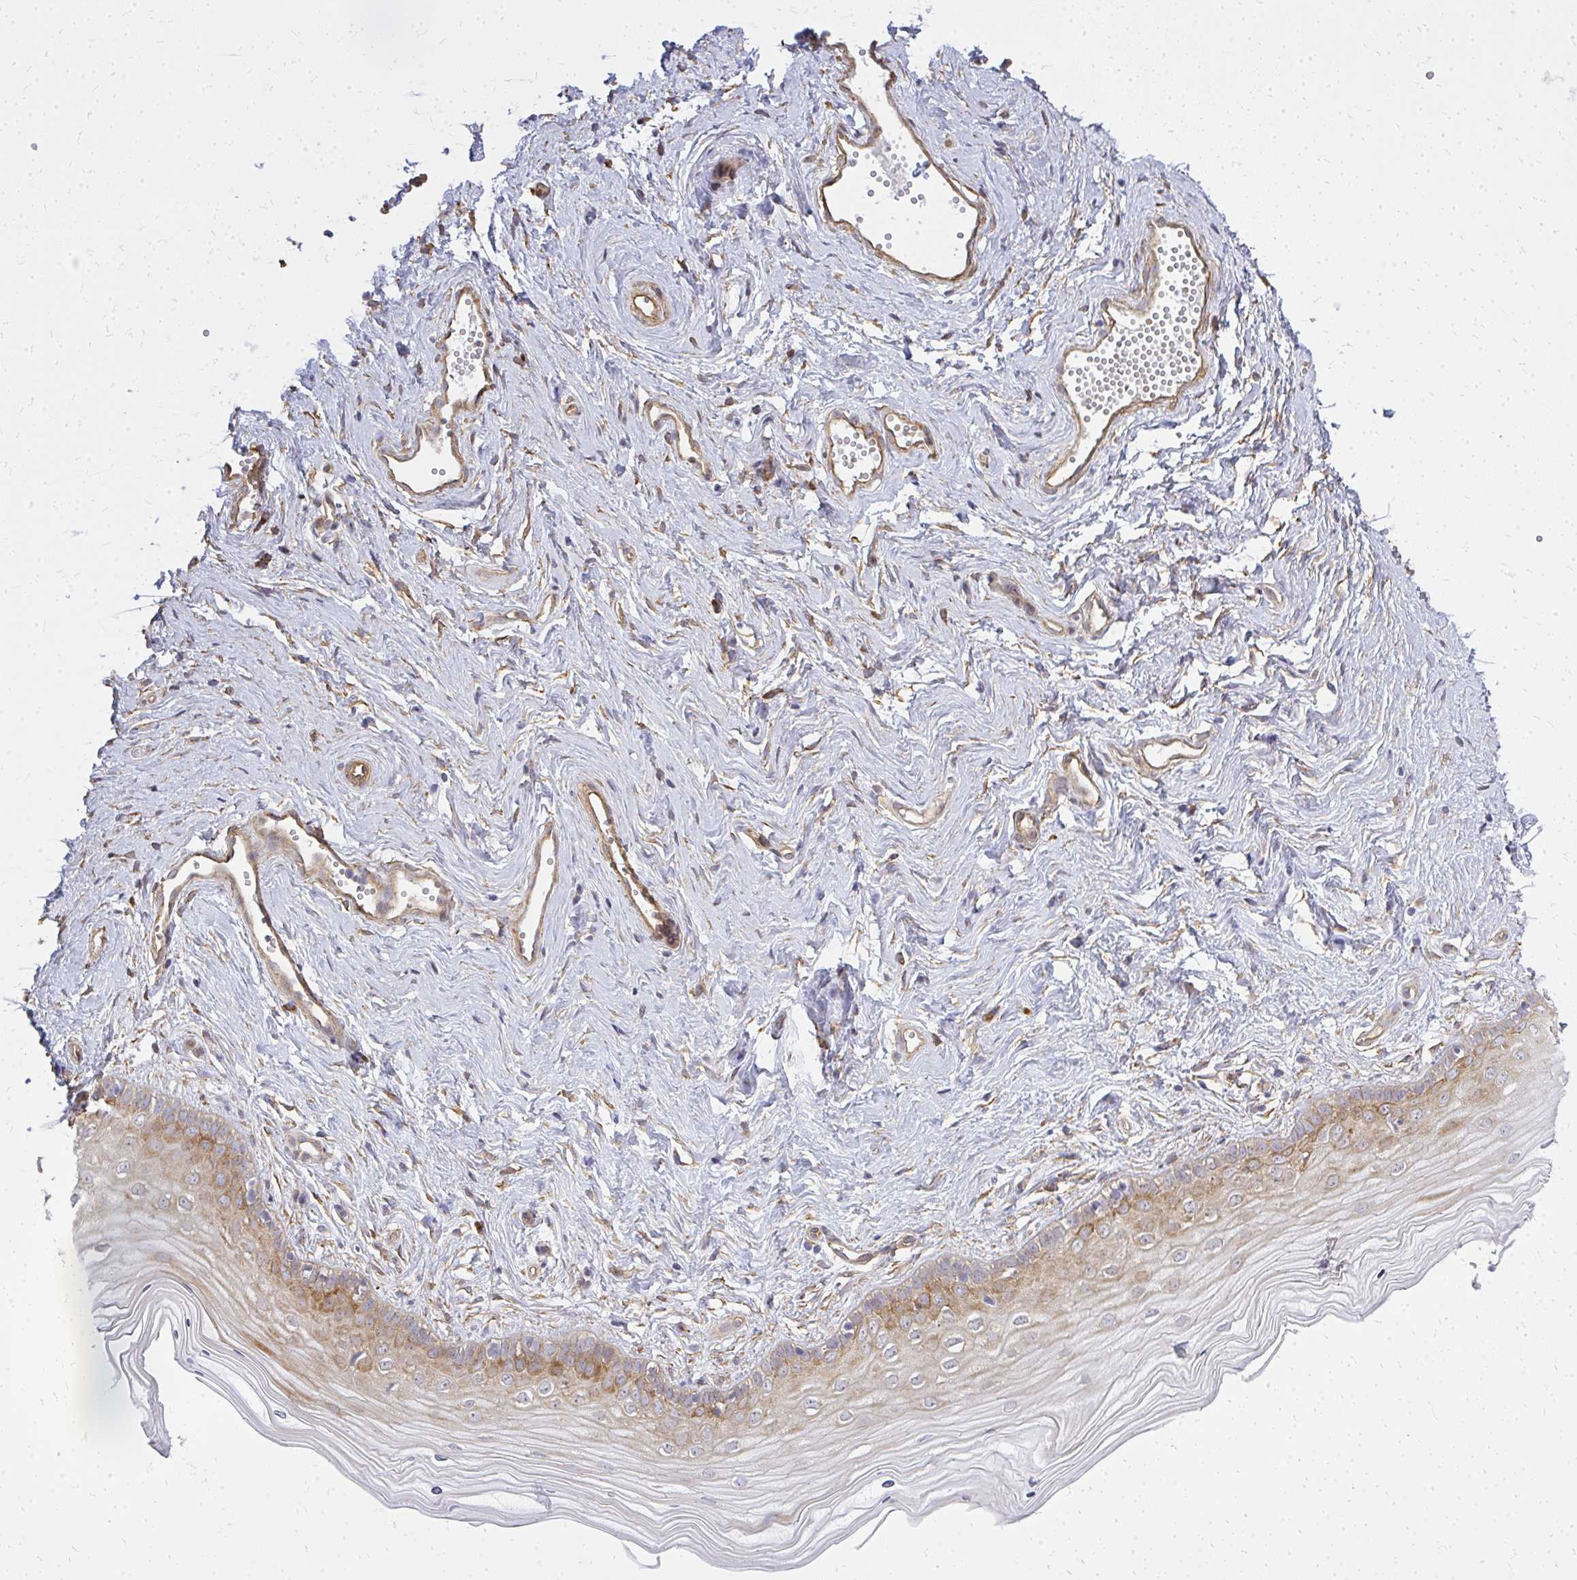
{"staining": {"intensity": "moderate", "quantity": "25%-75%", "location": "cytoplasmic/membranous"}, "tissue": "vagina", "cell_type": "Squamous epithelial cells", "image_type": "normal", "snomed": [{"axis": "morphology", "description": "Normal tissue, NOS"}, {"axis": "topography", "description": "Vagina"}], "caption": "Immunohistochemical staining of benign human vagina exhibits 25%-75% levels of moderate cytoplasmic/membranous protein staining in approximately 25%-75% of squamous epithelial cells. (DAB IHC, brown staining for protein, blue staining for nuclei).", "gene": "ENSG00000258472", "patient": {"sex": "female", "age": 38}}